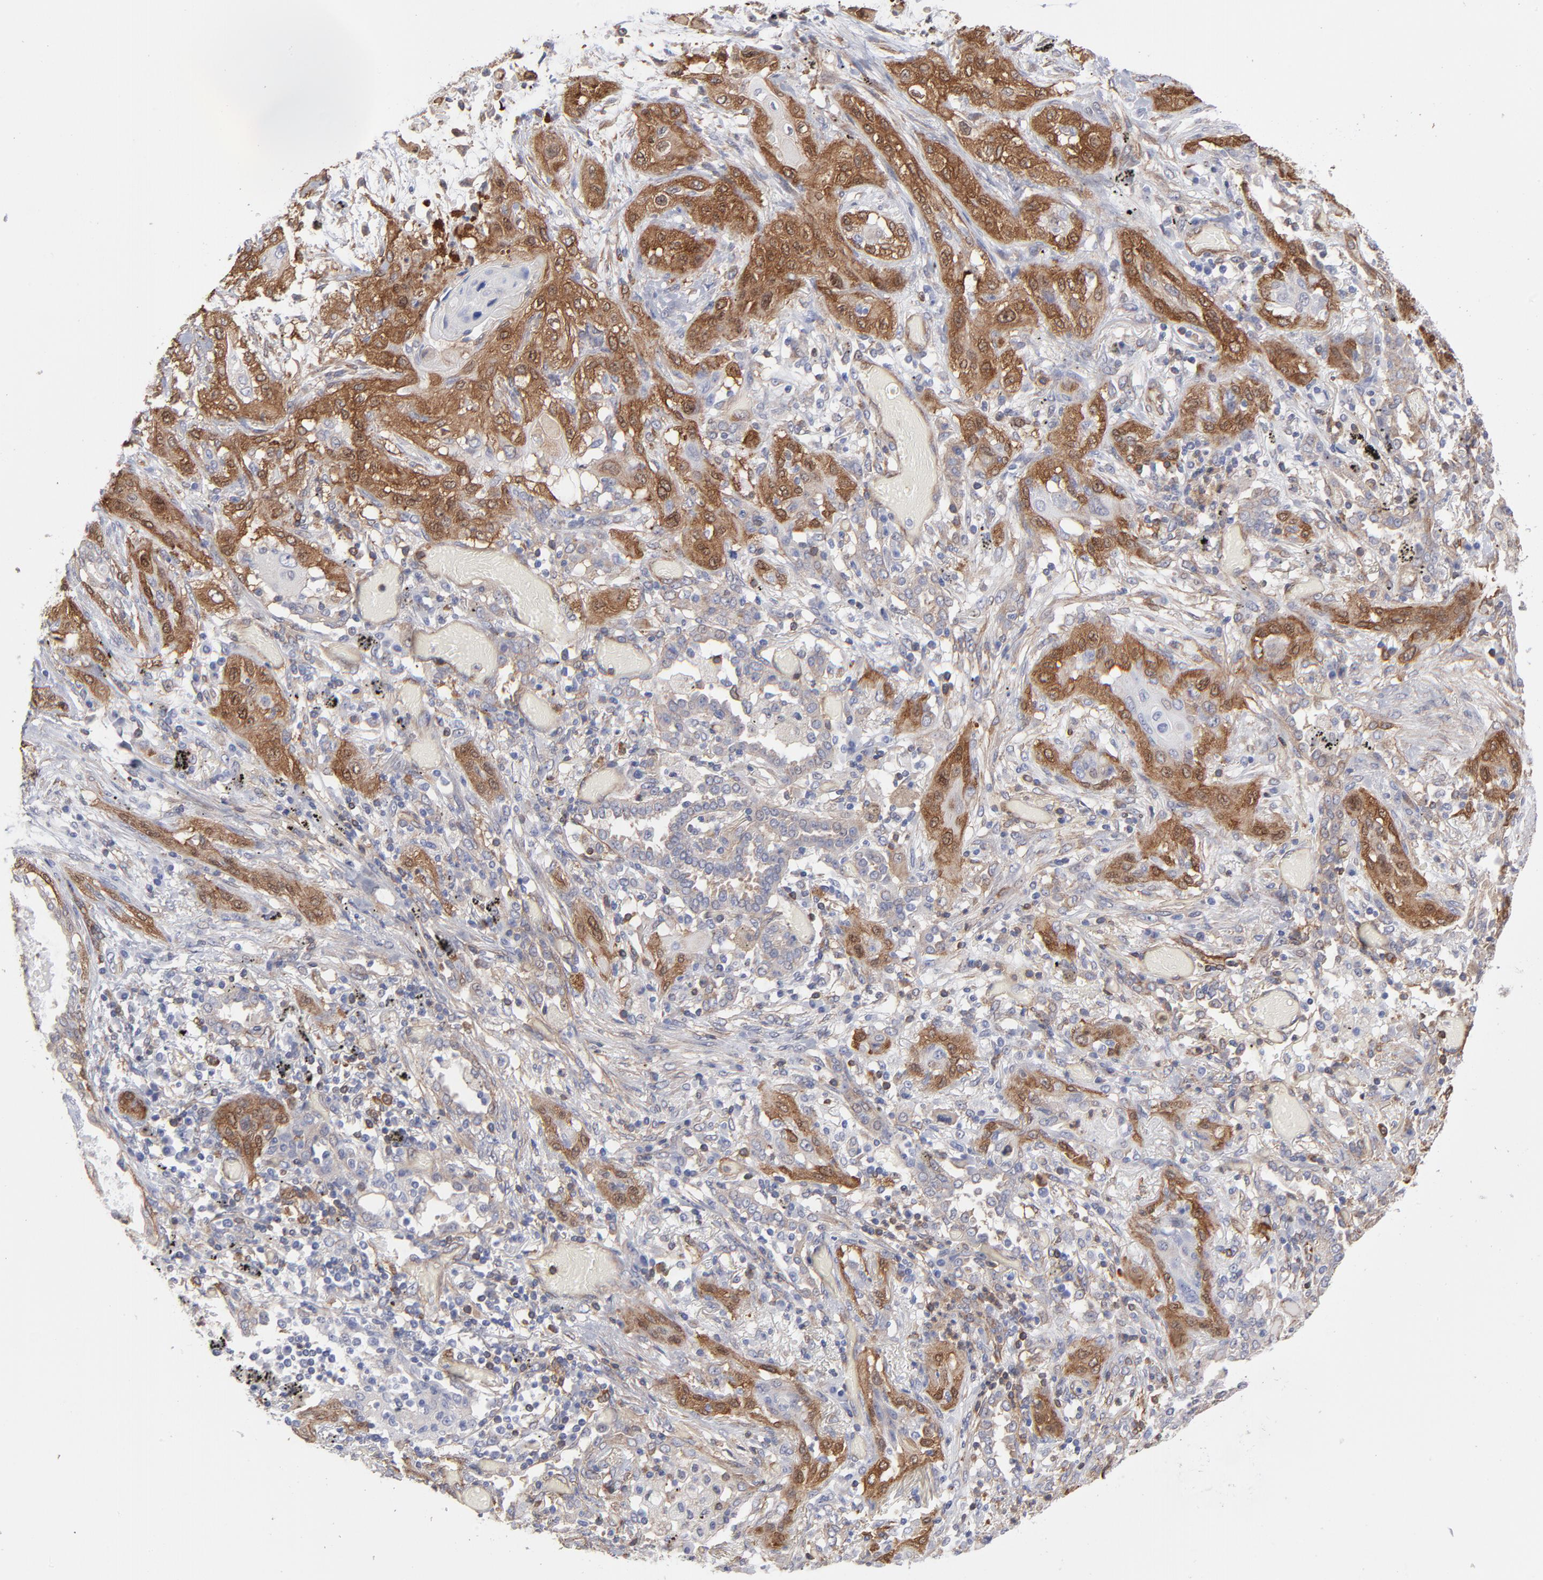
{"staining": {"intensity": "moderate", "quantity": "25%-75%", "location": "cytoplasmic/membranous"}, "tissue": "lung cancer", "cell_type": "Tumor cells", "image_type": "cancer", "snomed": [{"axis": "morphology", "description": "Squamous cell carcinoma, NOS"}, {"axis": "topography", "description": "Lung"}], "caption": "Immunohistochemical staining of lung cancer (squamous cell carcinoma) reveals moderate cytoplasmic/membranous protein staining in approximately 25%-75% of tumor cells. (DAB (3,3'-diaminobenzidine) = brown stain, brightfield microscopy at high magnification).", "gene": "PXN", "patient": {"sex": "female", "age": 47}}